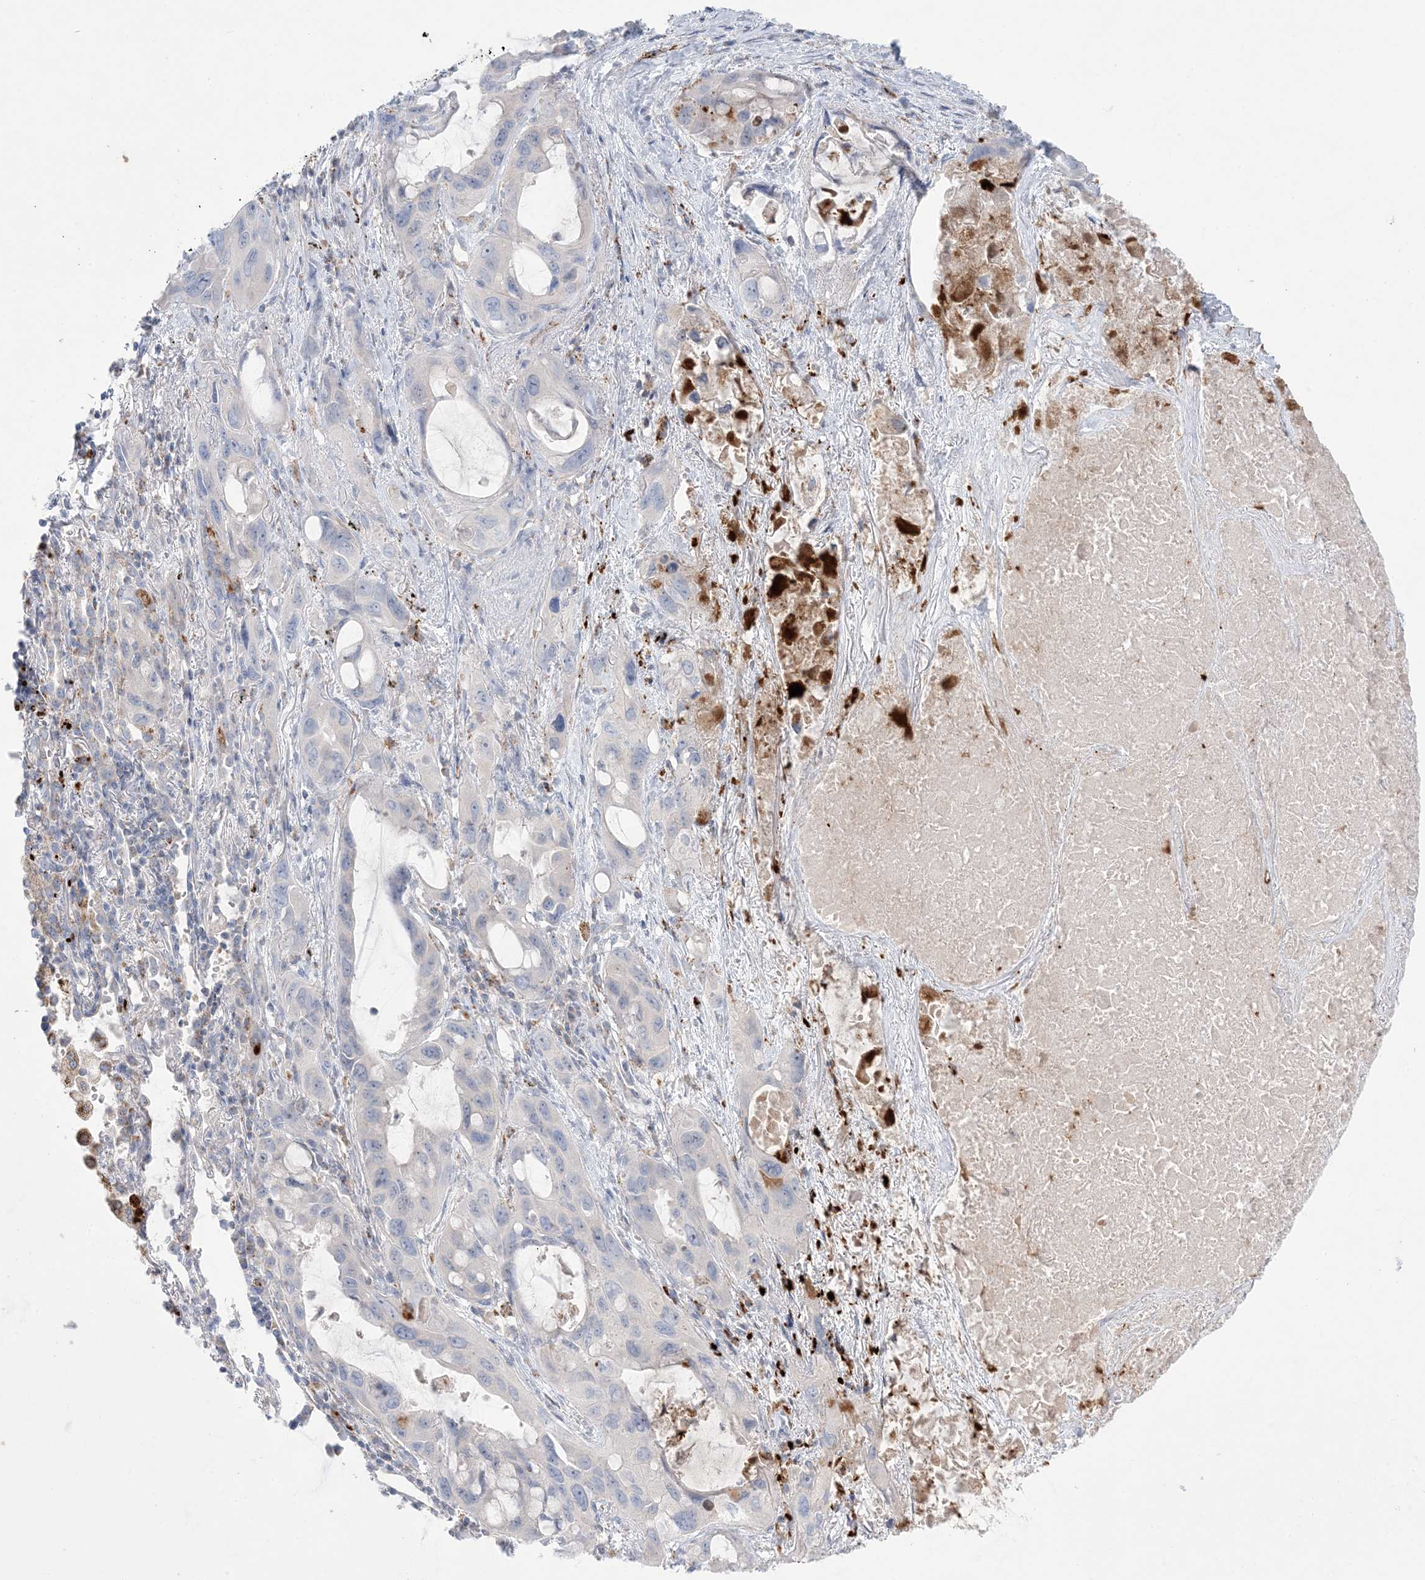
{"staining": {"intensity": "negative", "quantity": "none", "location": "none"}, "tissue": "lung cancer", "cell_type": "Tumor cells", "image_type": "cancer", "snomed": [{"axis": "morphology", "description": "Squamous cell carcinoma, NOS"}, {"axis": "topography", "description": "Lung"}], "caption": "Lung squamous cell carcinoma was stained to show a protein in brown. There is no significant expression in tumor cells.", "gene": "KCTD6", "patient": {"sex": "female", "age": 73}}